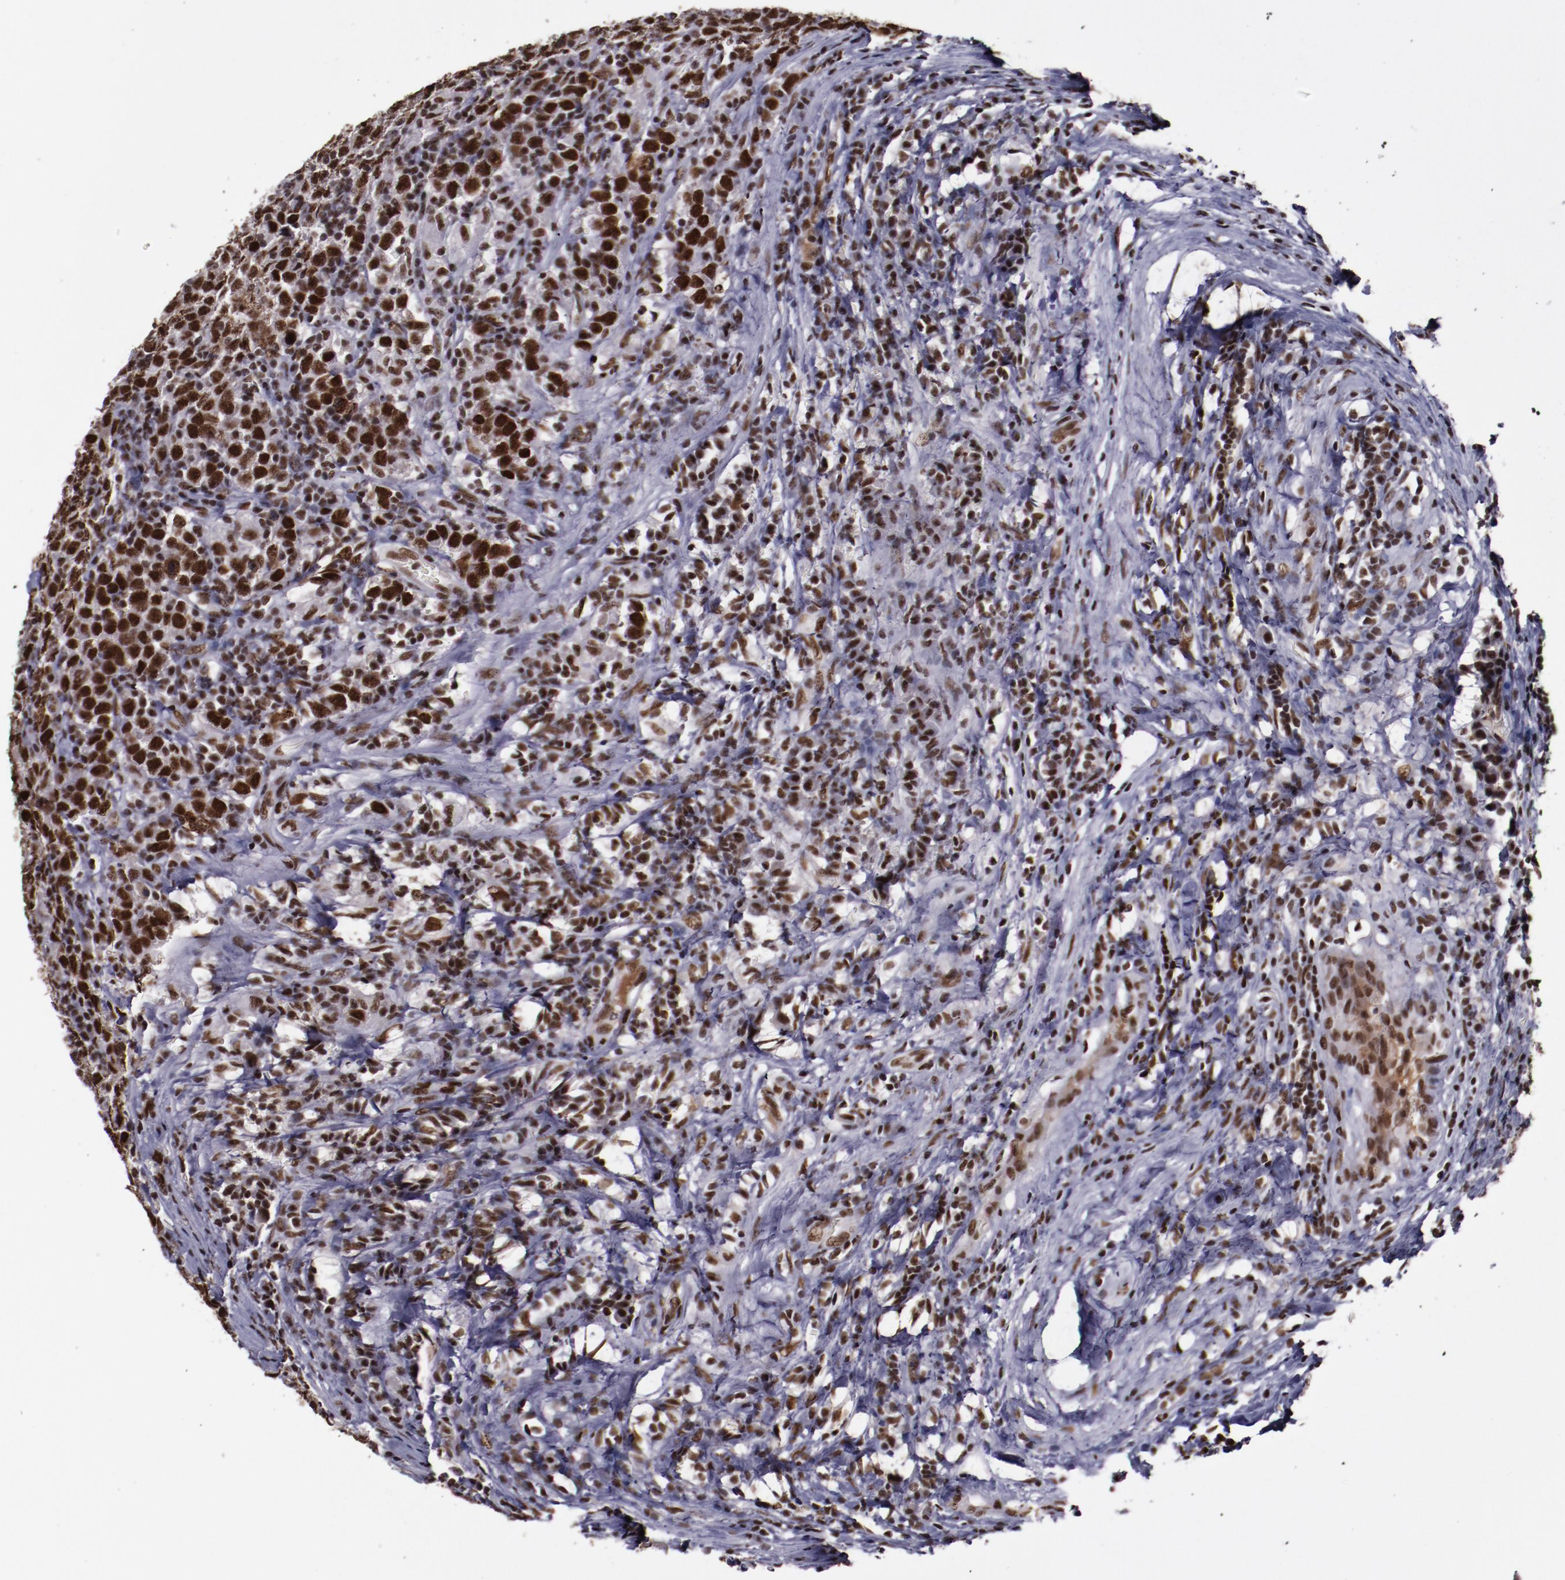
{"staining": {"intensity": "moderate", "quantity": ">75%", "location": "nuclear"}, "tissue": "testis cancer", "cell_type": "Tumor cells", "image_type": "cancer", "snomed": [{"axis": "morphology", "description": "Seminoma, NOS"}, {"axis": "topography", "description": "Testis"}], "caption": "This image exhibits testis cancer (seminoma) stained with immunohistochemistry (IHC) to label a protein in brown. The nuclear of tumor cells show moderate positivity for the protein. Nuclei are counter-stained blue.", "gene": "ERH", "patient": {"sex": "male", "age": 43}}